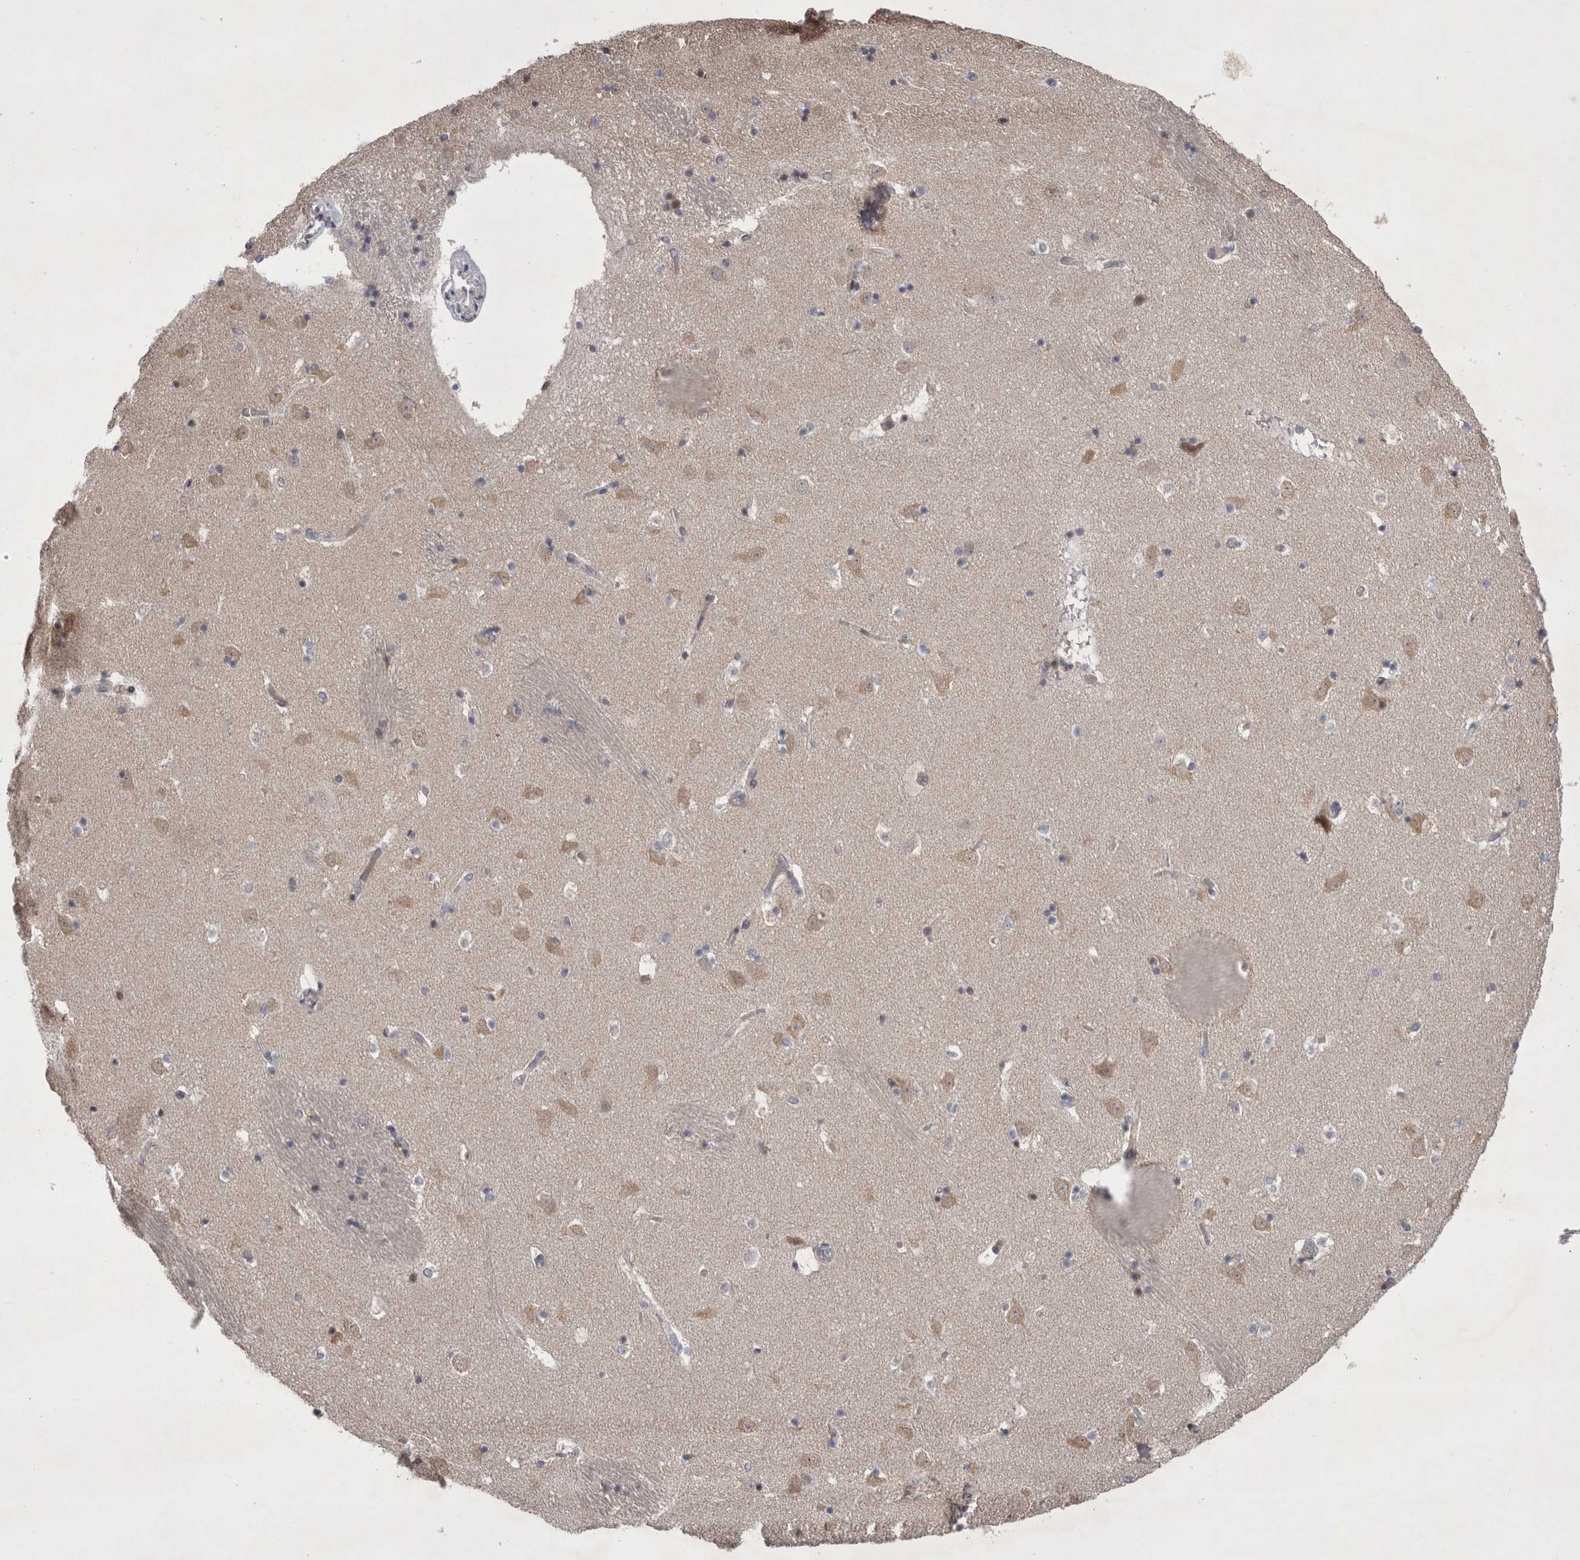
{"staining": {"intensity": "weak", "quantity": "<25%", "location": "cytoplasmic/membranous"}, "tissue": "caudate", "cell_type": "Glial cells", "image_type": "normal", "snomed": [{"axis": "morphology", "description": "Normal tissue, NOS"}, {"axis": "topography", "description": "Lateral ventricle wall"}], "caption": "DAB immunohistochemical staining of unremarkable human caudate displays no significant positivity in glial cells. (DAB (3,3'-diaminobenzidine) IHC with hematoxylin counter stain).", "gene": "NENF", "patient": {"sex": "male", "age": 45}}